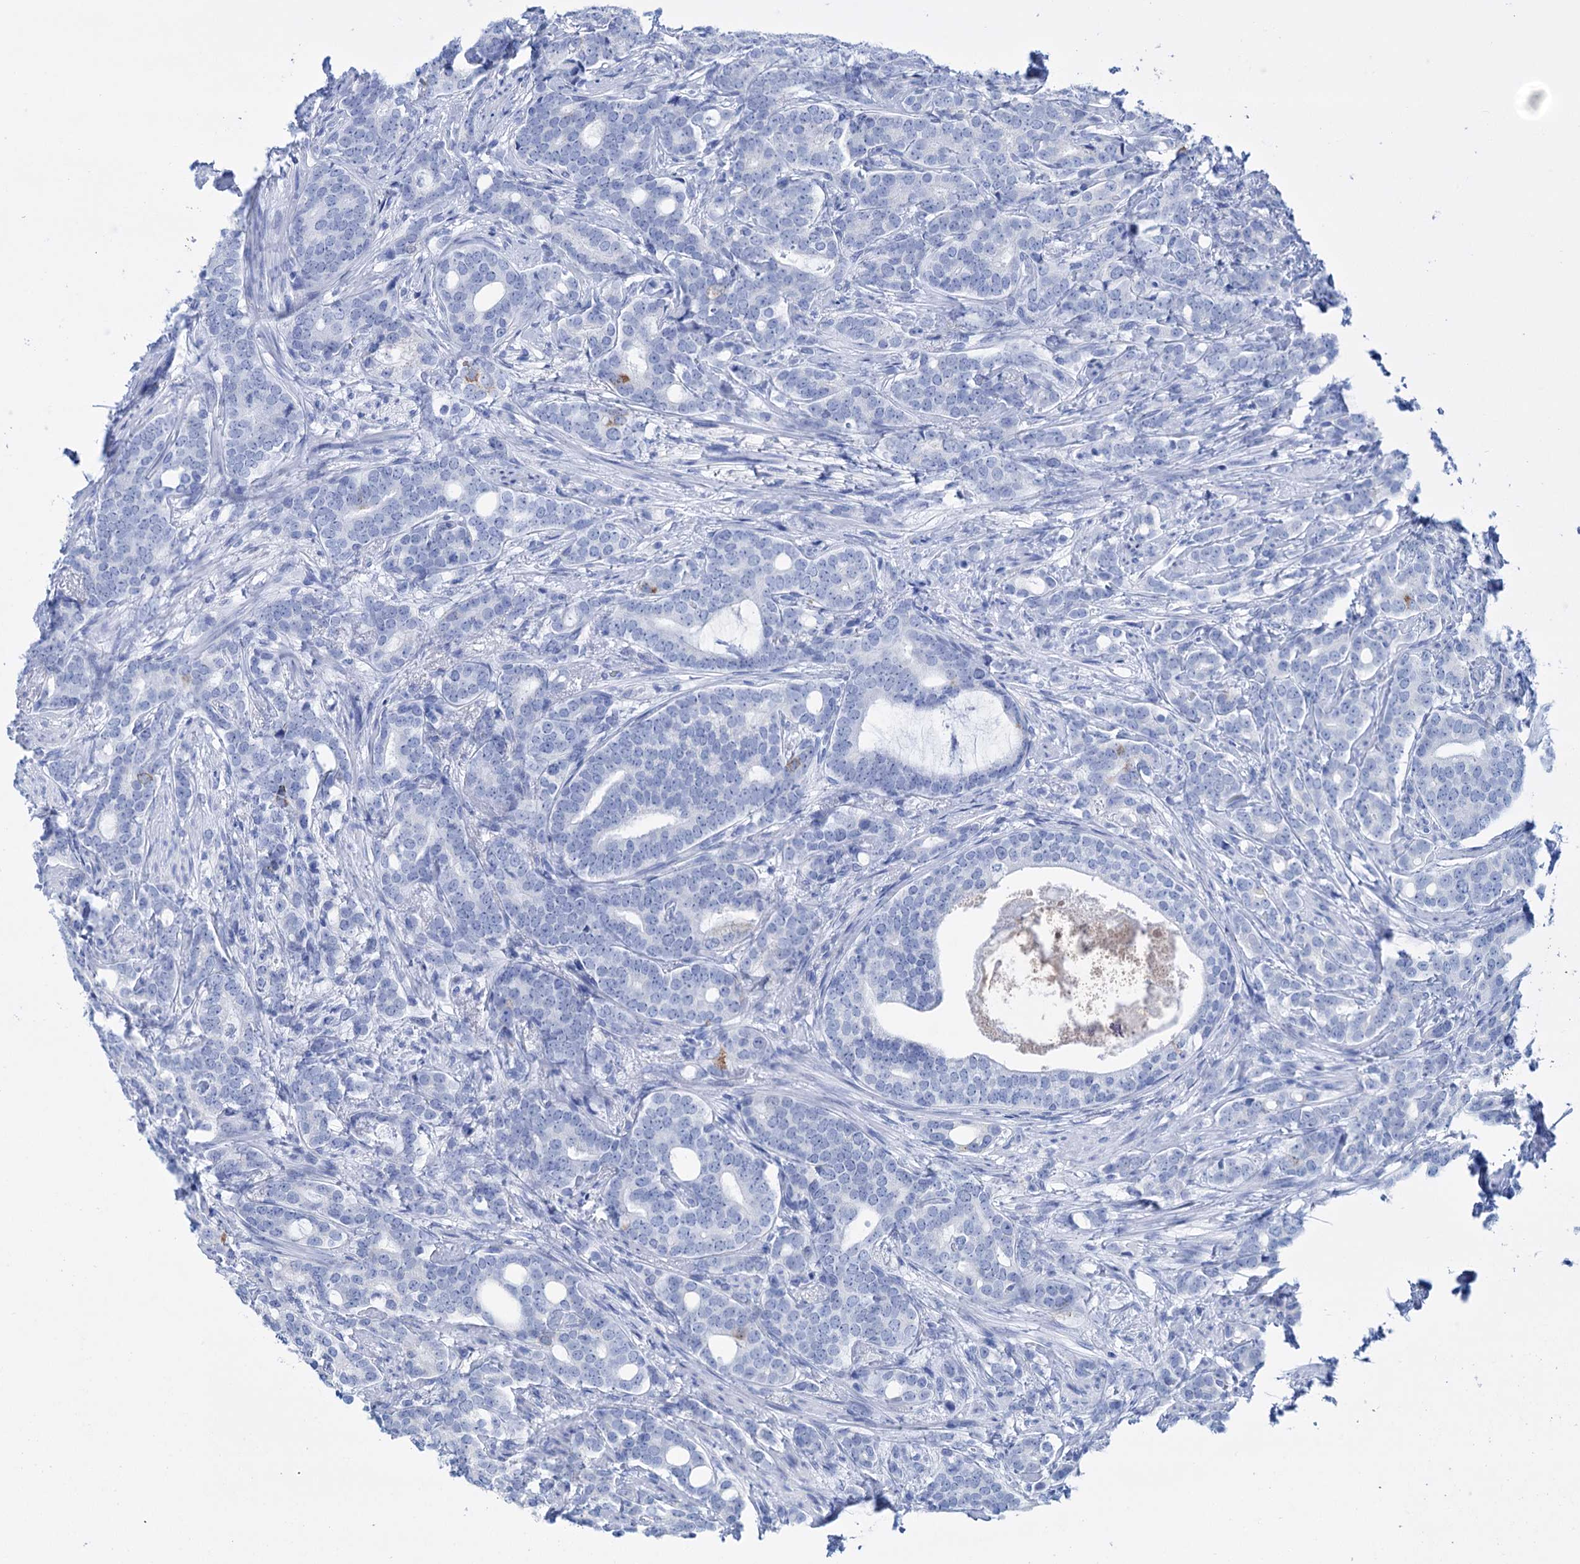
{"staining": {"intensity": "negative", "quantity": "none", "location": "none"}, "tissue": "prostate cancer", "cell_type": "Tumor cells", "image_type": "cancer", "snomed": [{"axis": "morphology", "description": "Adenocarcinoma, Low grade"}, {"axis": "topography", "description": "Prostate"}], "caption": "An immunohistochemistry (IHC) micrograph of prostate low-grade adenocarcinoma is shown. There is no staining in tumor cells of prostate low-grade adenocarcinoma.", "gene": "FBXW12", "patient": {"sex": "male", "age": 71}}